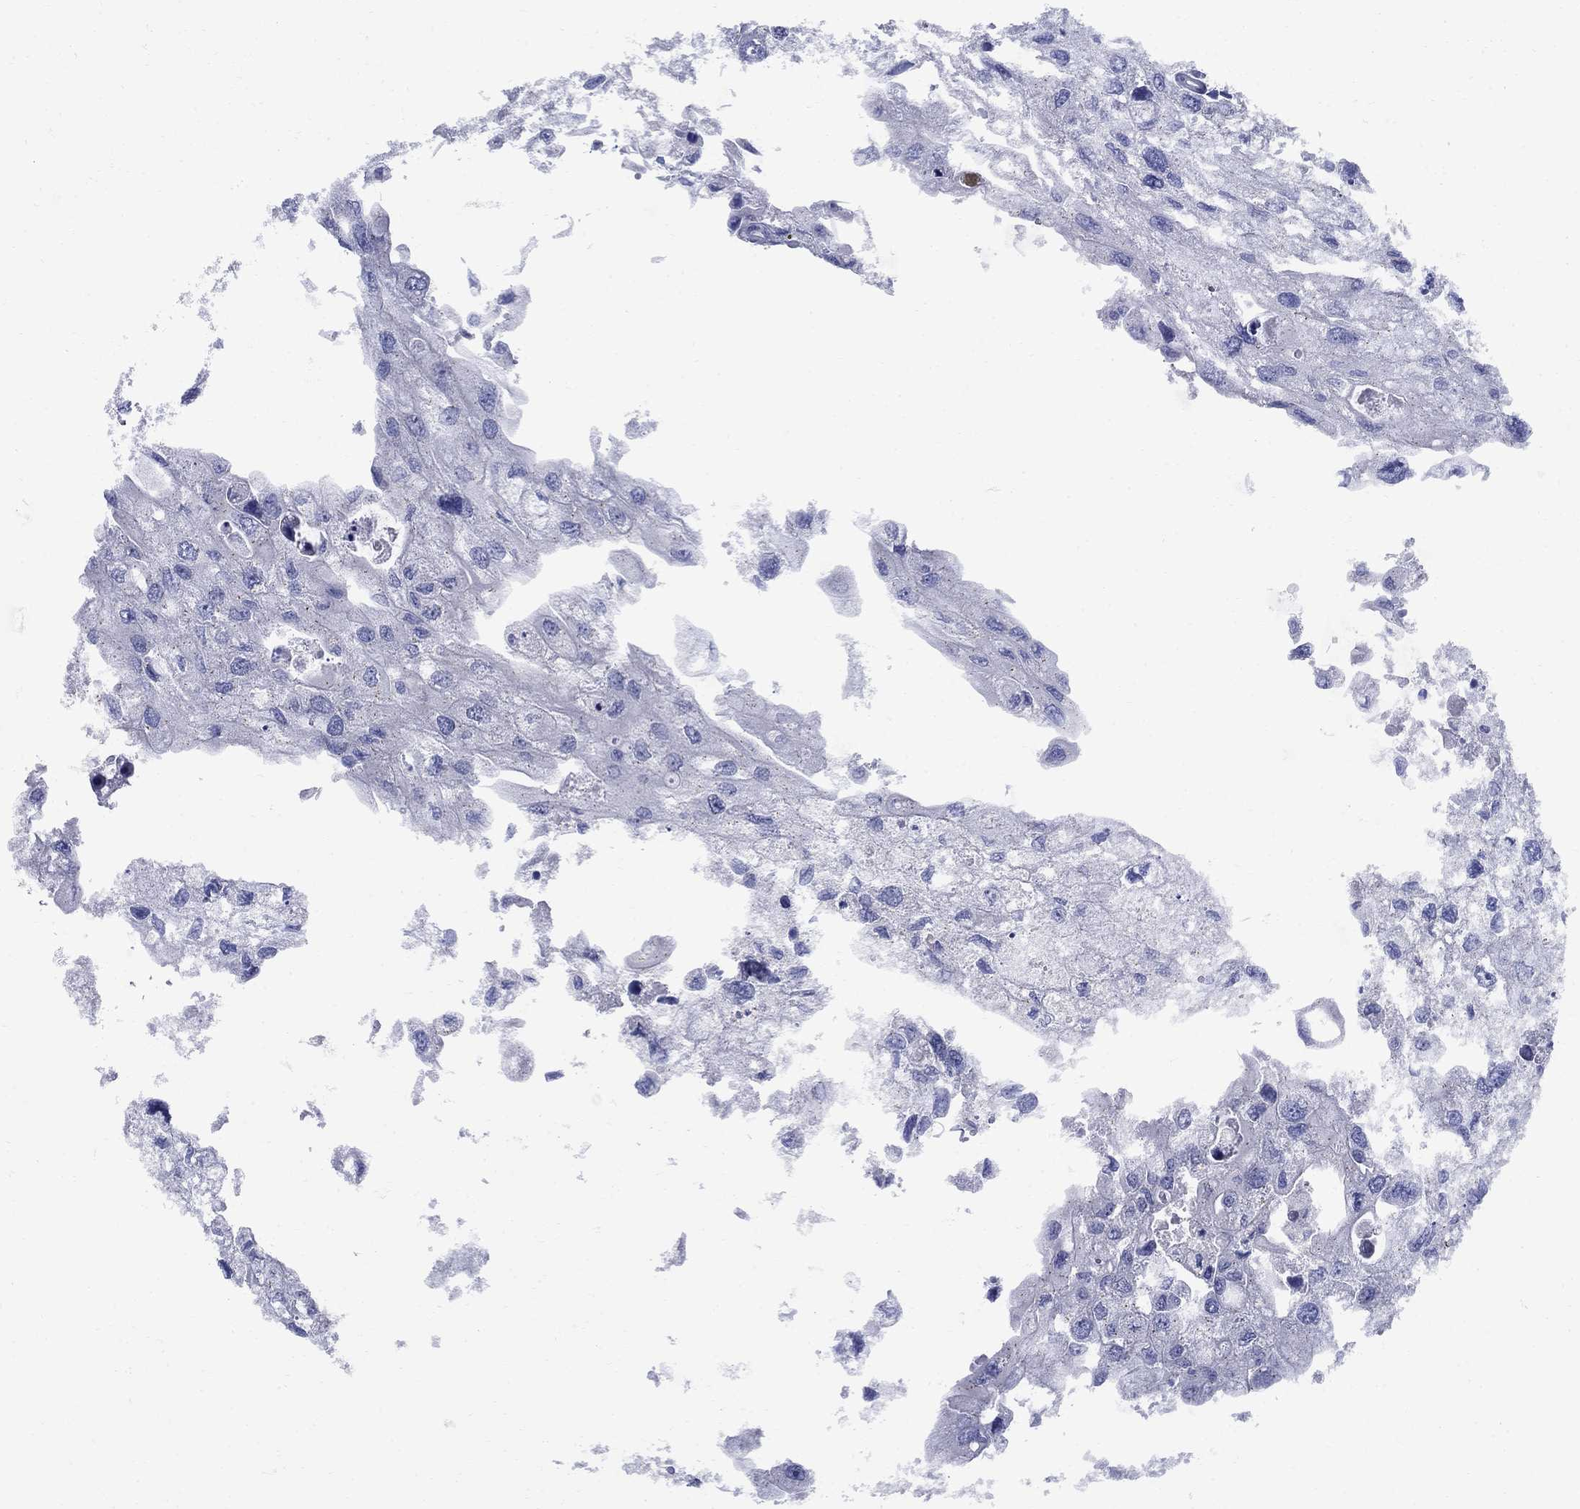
{"staining": {"intensity": "negative", "quantity": "none", "location": "none"}, "tissue": "urothelial cancer", "cell_type": "Tumor cells", "image_type": "cancer", "snomed": [{"axis": "morphology", "description": "Urothelial carcinoma, High grade"}, {"axis": "topography", "description": "Urinary bladder"}], "caption": "The histopathology image displays no staining of tumor cells in urothelial carcinoma (high-grade).", "gene": "SMCP", "patient": {"sex": "male", "age": 59}}